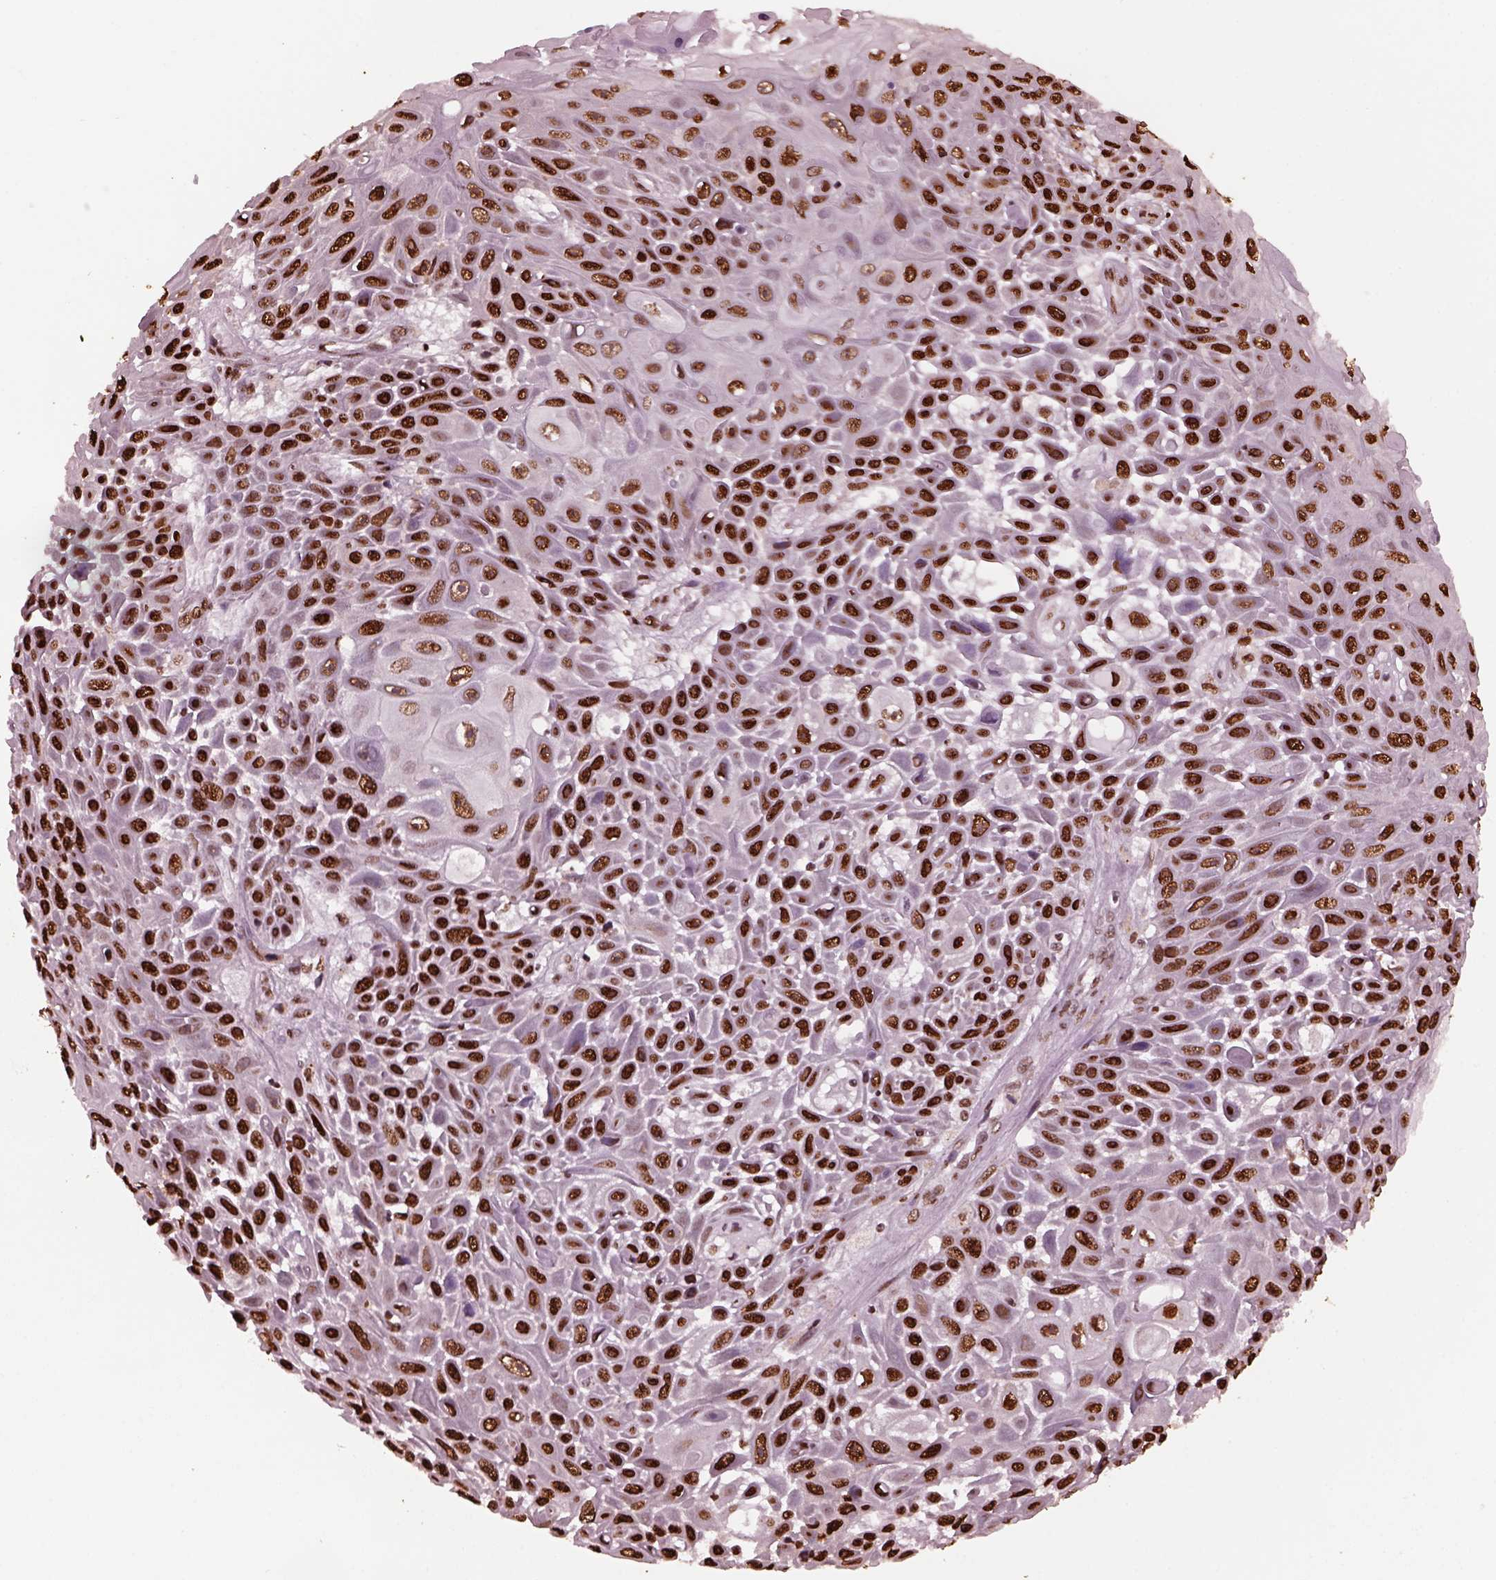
{"staining": {"intensity": "strong", "quantity": ">75%", "location": "nuclear"}, "tissue": "skin cancer", "cell_type": "Tumor cells", "image_type": "cancer", "snomed": [{"axis": "morphology", "description": "Squamous cell carcinoma, NOS"}, {"axis": "topography", "description": "Skin"}], "caption": "A micrograph of human squamous cell carcinoma (skin) stained for a protein shows strong nuclear brown staining in tumor cells.", "gene": "NSD1", "patient": {"sex": "male", "age": 82}}